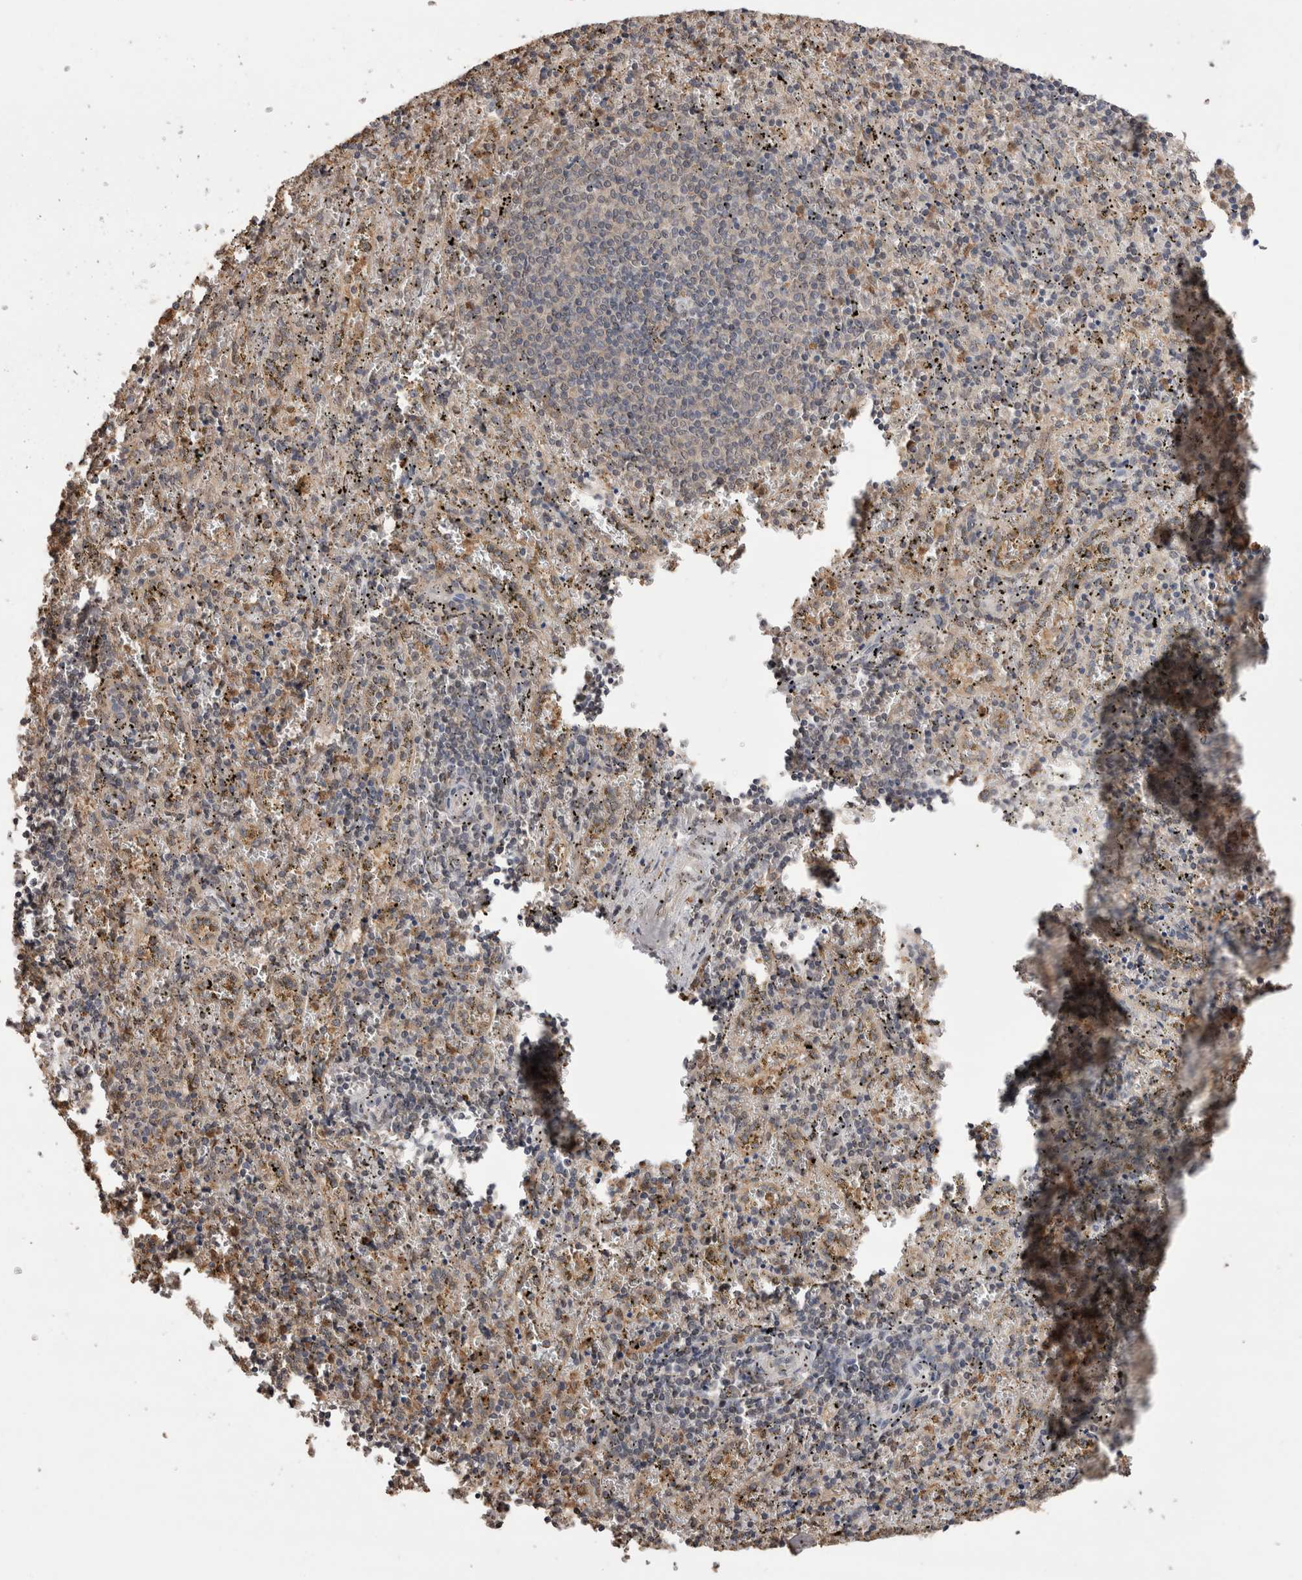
{"staining": {"intensity": "moderate", "quantity": "<25%", "location": "cytoplasmic/membranous,nuclear"}, "tissue": "spleen", "cell_type": "Cells in red pulp", "image_type": "normal", "snomed": [{"axis": "morphology", "description": "Normal tissue, NOS"}, {"axis": "topography", "description": "Spleen"}], "caption": "Spleen was stained to show a protein in brown. There is low levels of moderate cytoplasmic/membranous,nuclear staining in about <25% of cells in red pulp.", "gene": "GRK5", "patient": {"sex": "male", "age": 11}}